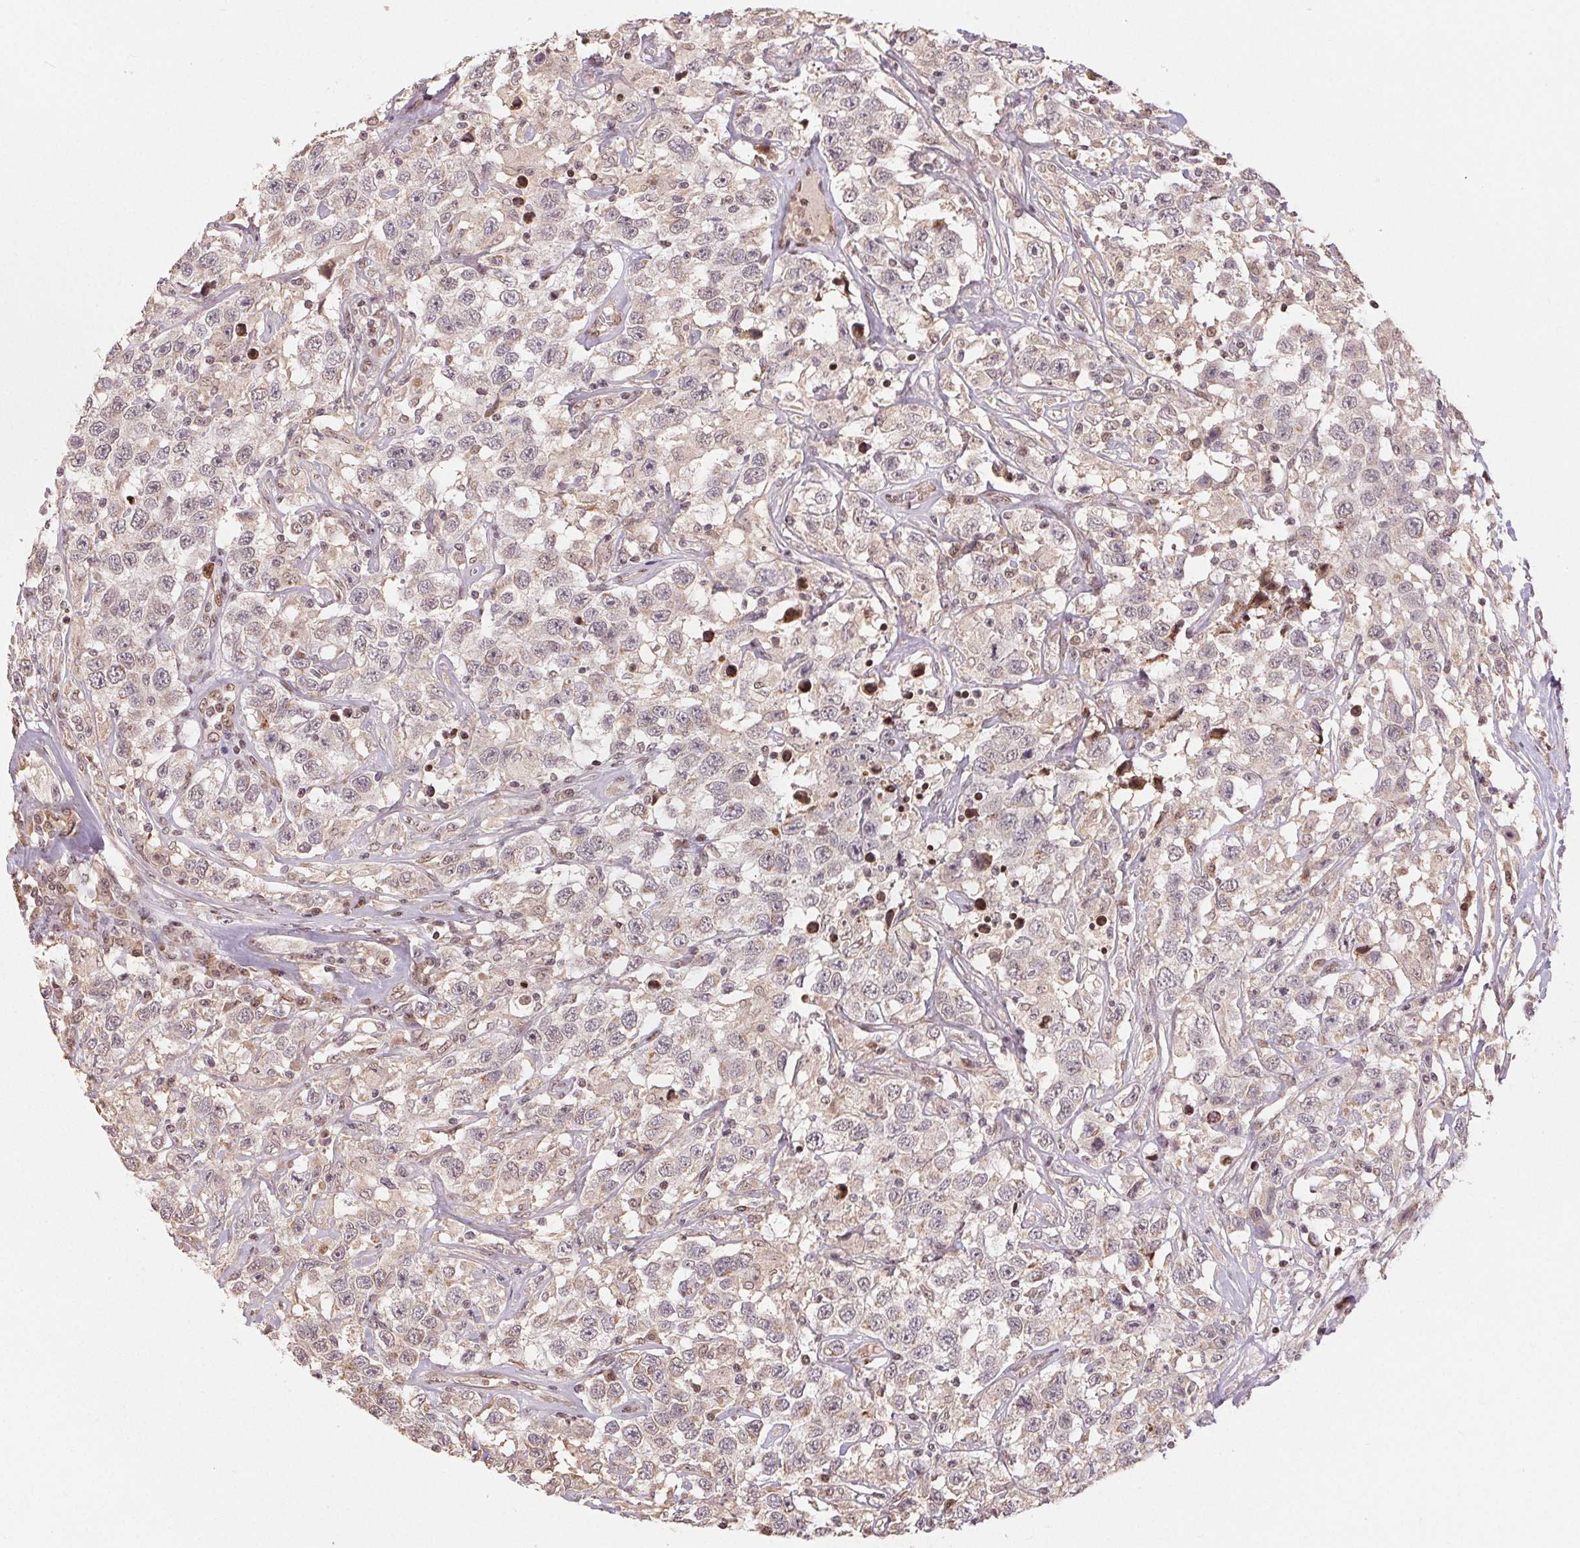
{"staining": {"intensity": "weak", "quantity": "<25%", "location": "cytoplasmic/membranous,nuclear"}, "tissue": "testis cancer", "cell_type": "Tumor cells", "image_type": "cancer", "snomed": [{"axis": "morphology", "description": "Seminoma, NOS"}, {"axis": "topography", "description": "Testis"}], "caption": "Tumor cells are negative for brown protein staining in testis seminoma. The staining is performed using DAB (3,3'-diaminobenzidine) brown chromogen with nuclei counter-stained in using hematoxylin.", "gene": "MAPKAPK2", "patient": {"sex": "male", "age": 41}}